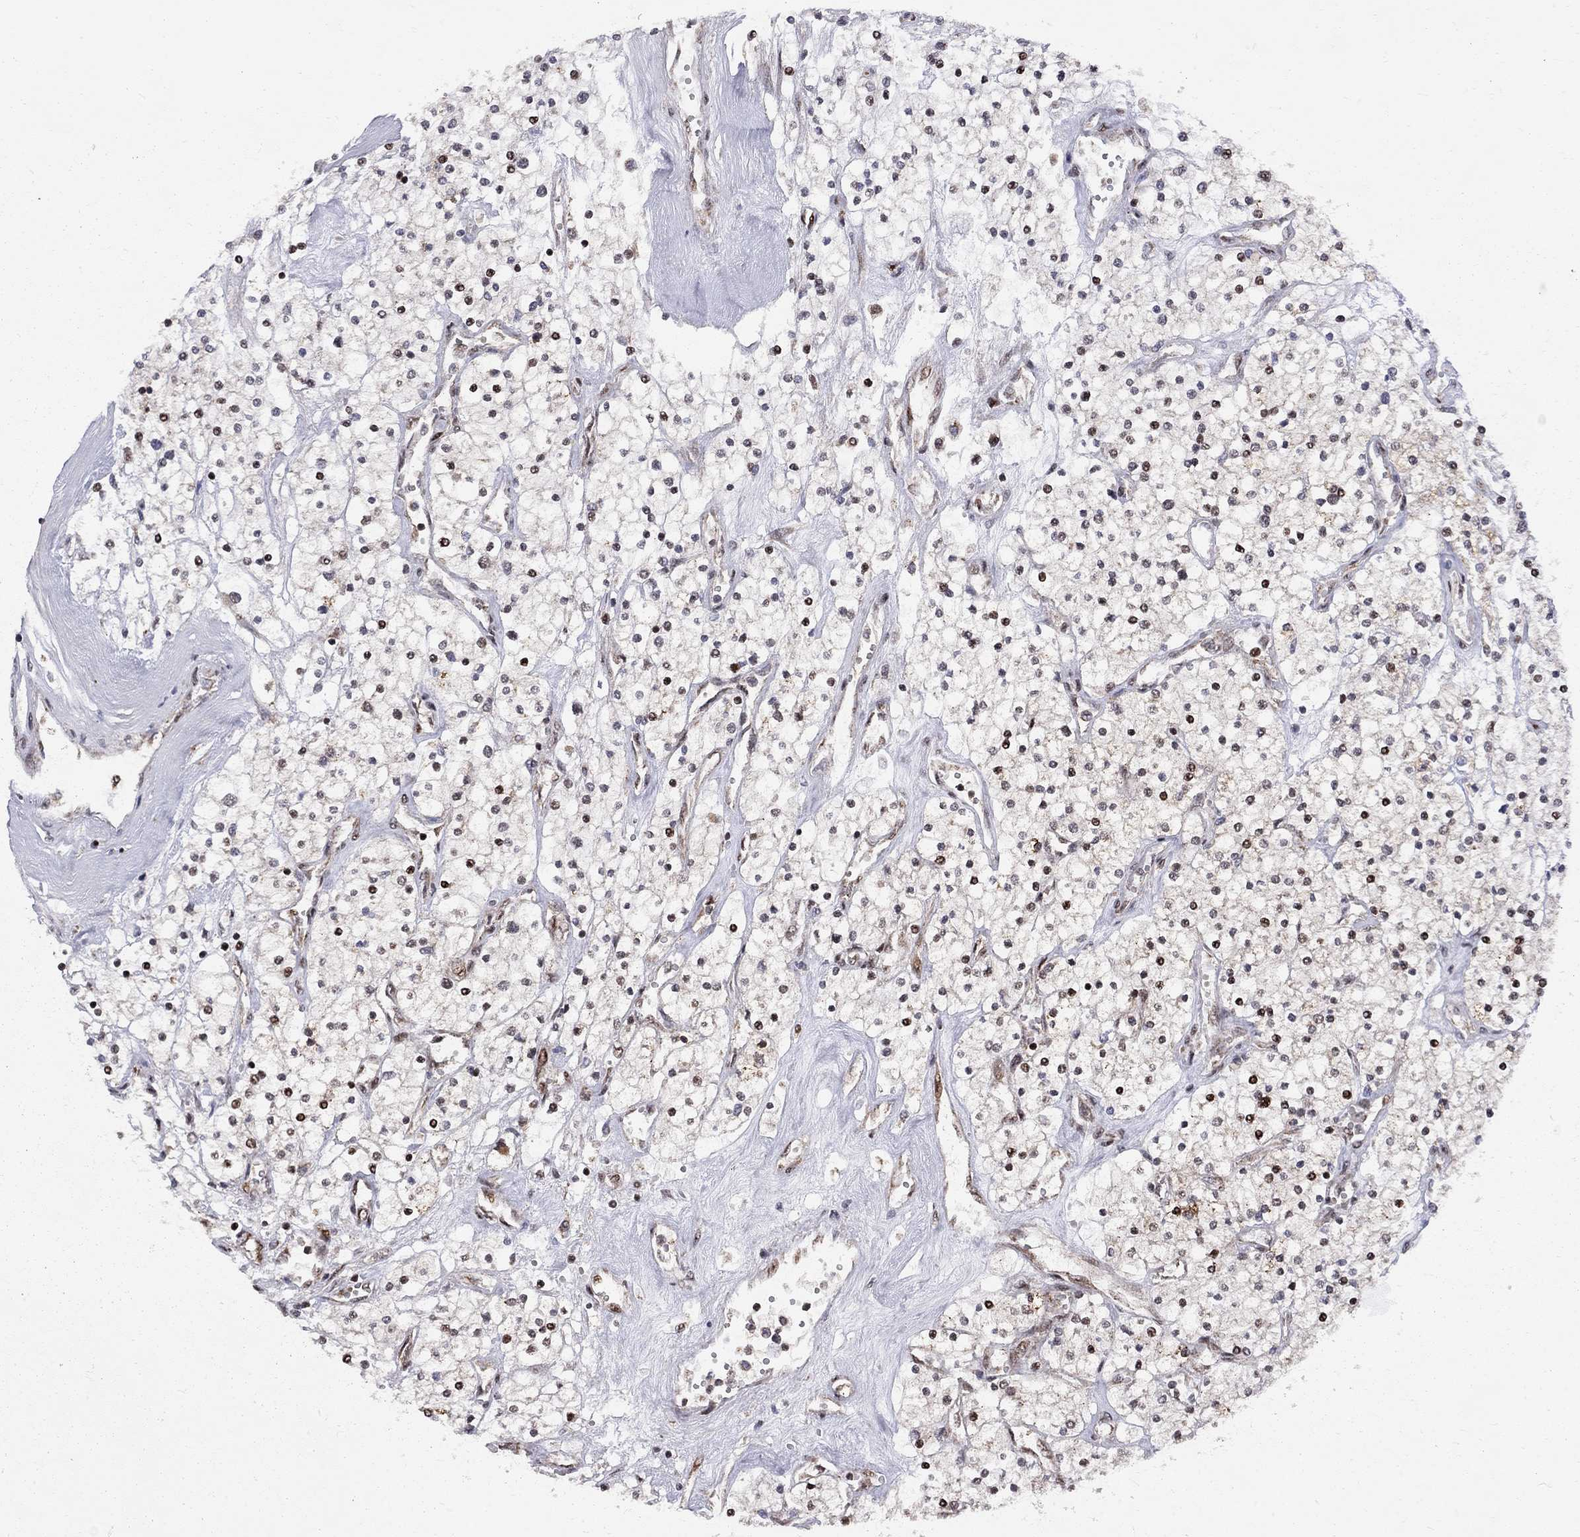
{"staining": {"intensity": "moderate", "quantity": "<25%", "location": "nuclear"}, "tissue": "renal cancer", "cell_type": "Tumor cells", "image_type": "cancer", "snomed": [{"axis": "morphology", "description": "Adenocarcinoma, NOS"}, {"axis": "topography", "description": "Kidney"}], "caption": "This is an image of immunohistochemistry staining of renal adenocarcinoma, which shows moderate positivity in the nuclear of tumor cells.", "gene": "ELOB", "patient": {"sex": "male", "age": 80}}